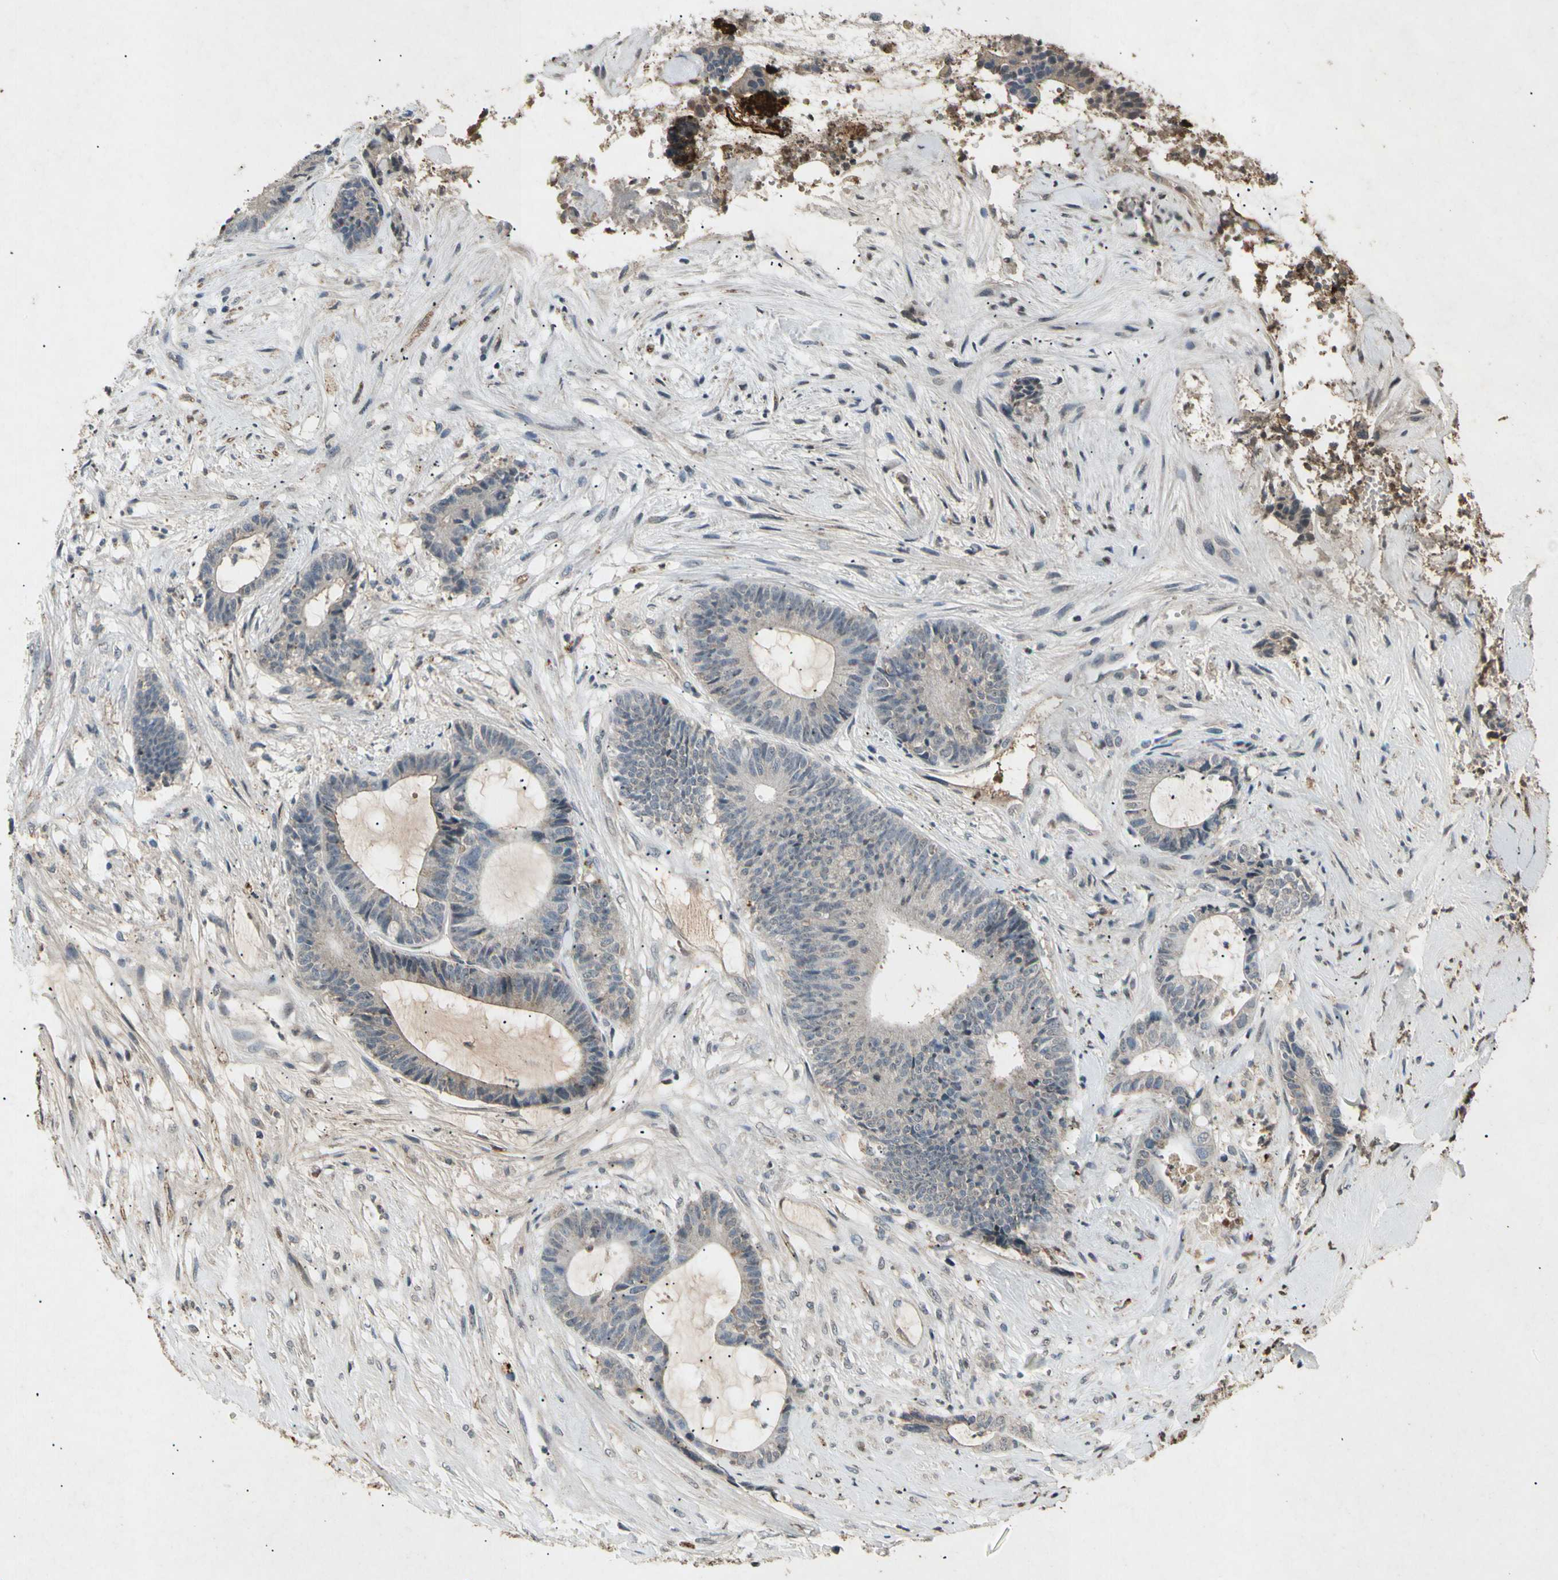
{"staining": {"intensity": "weak", "quantity": "<25%", "location": "cytoplasmic/membranous"}, "tissue": "colorectal cancer", "cell_type": "Tumor cells", "image_type": "cancer", "snomed": [{"axis": "morphology", "description": "Adenocarcinoma, NOS"}, {"axis": "topography", "description": "Colon"}], "caption": "IHC histopathology image of neoplastic tissue: human adenocarcinoma (colorectal) stained with DAB (3,3'-diaminobenzidine) exhibits no significant protein positivity in tumor cells.", "gene": "CP", "patient": {"sex": "female", "age": 84}}